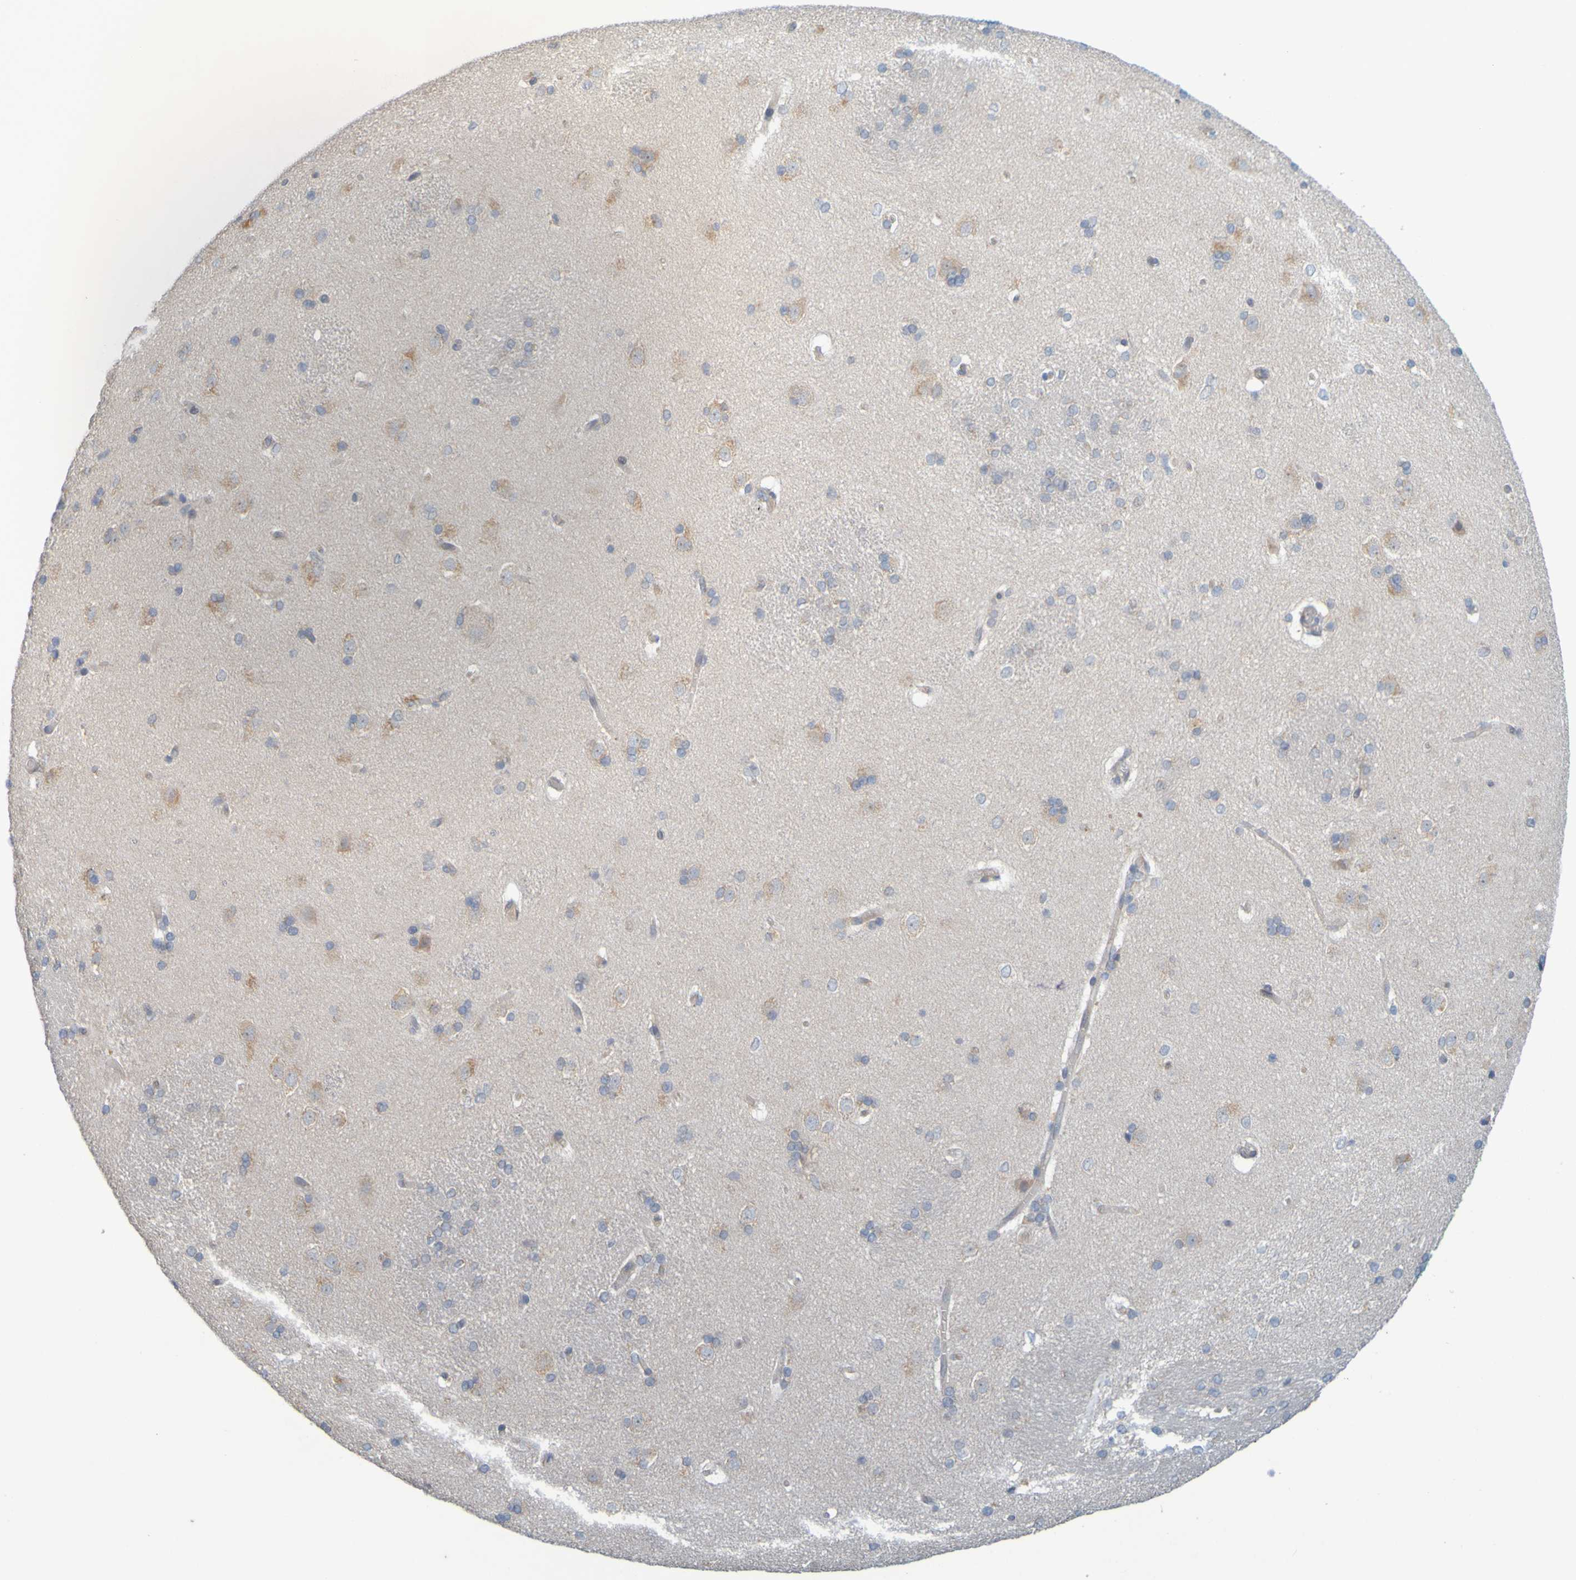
{"staining": {"intensity": "moderate", "quantity": "<25%", "location": "cytoplasmic/membranous"}, "tissue": "caudate", "cell_type": "Glial cells", "image_type": "normal", "snomed": [{"axis": "morphology", "description": "Normal tissue, NOS"}, {"axis": "topography", "description": "Lateral ventricle wall"}], "caption": "Brown immunohistochemical staining in normal human caudate reveals moderate cytoplasmic/membranous staining in approximately <25% of glial cells.", "gene": "MOGS", "patient": {"sex": "female", "age": 19}}